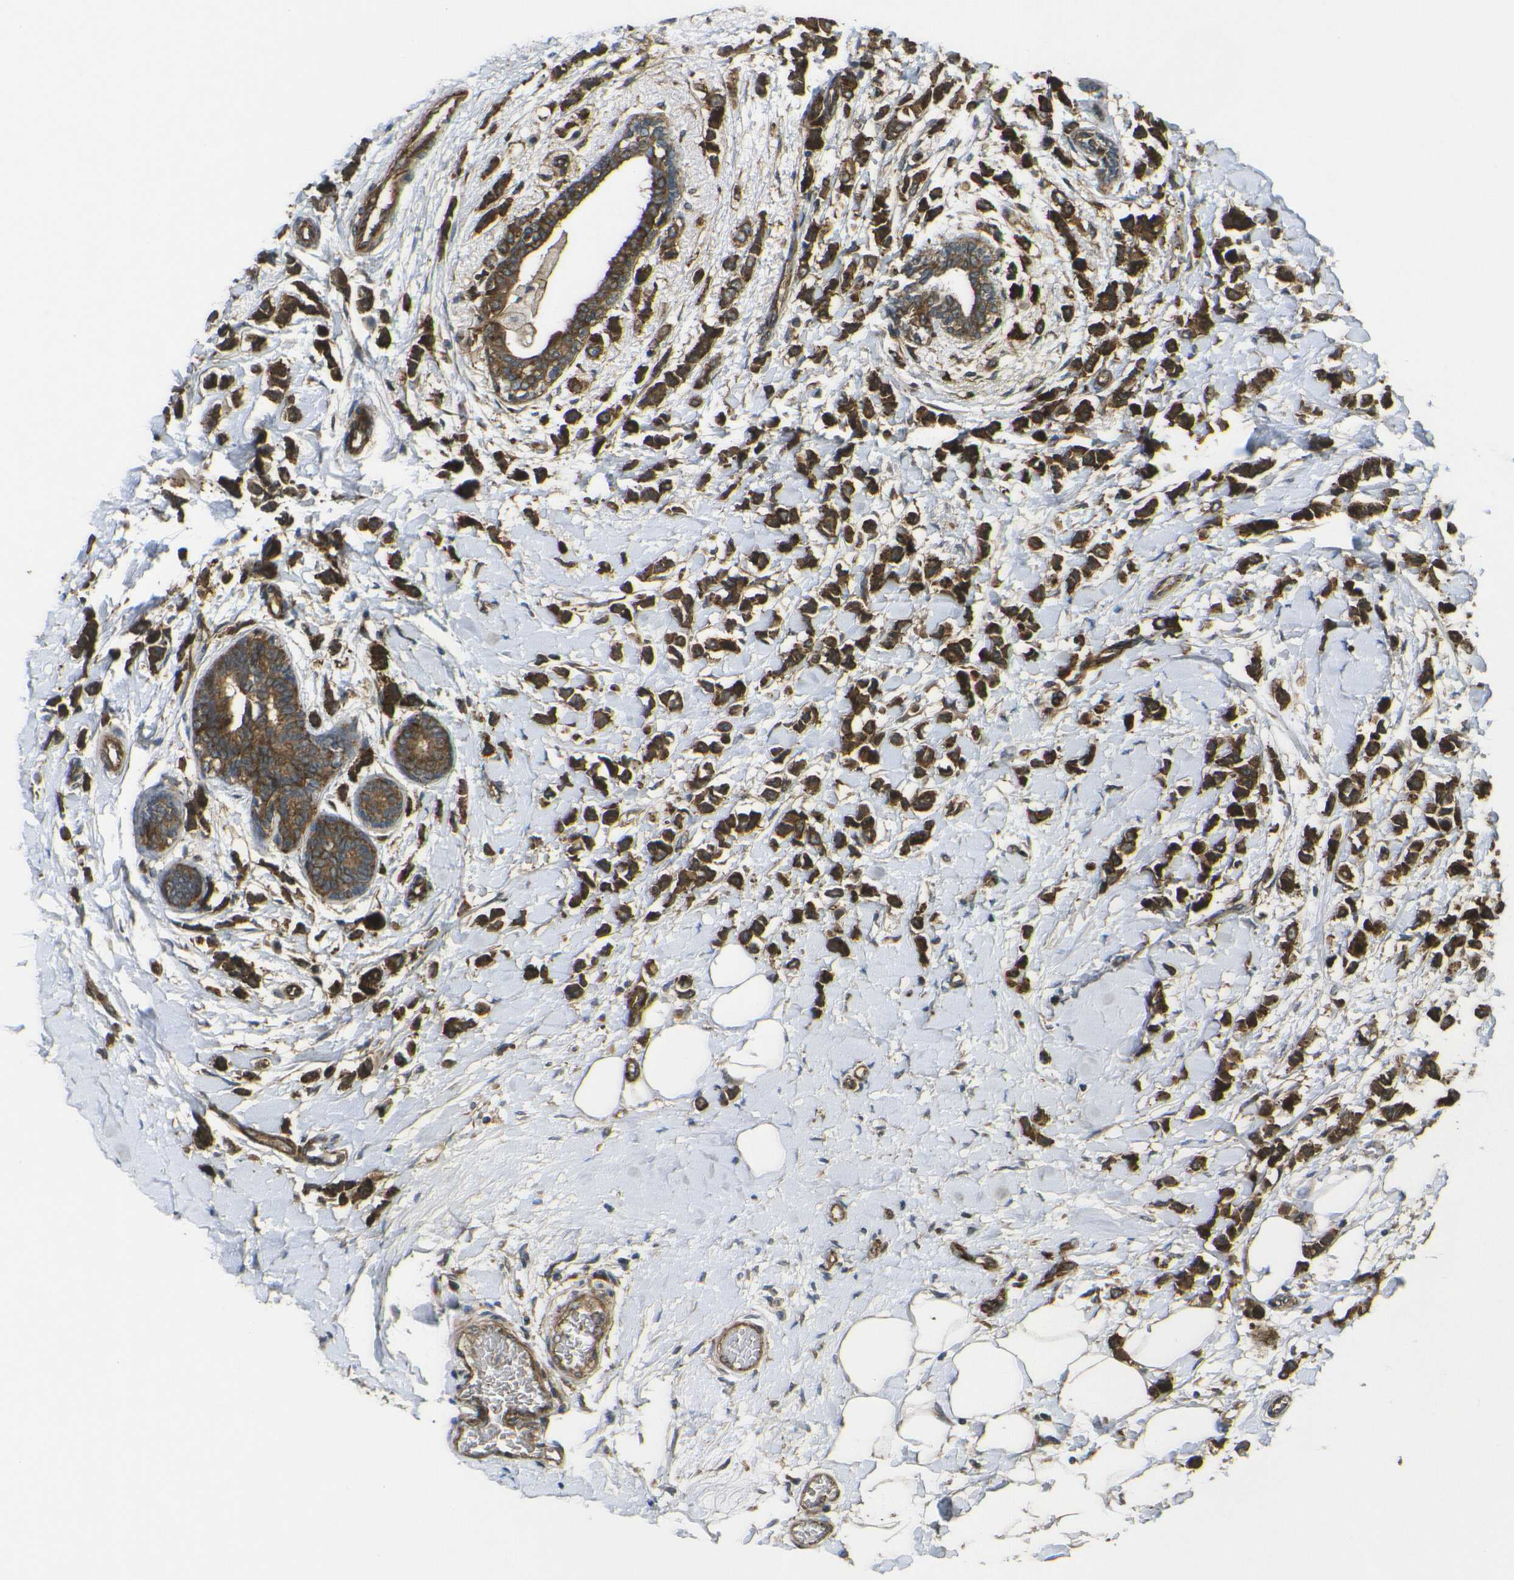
{"staining": {"intensity": "strong", "quantity": ">75%", "location": "cytoplasmic/membranous"}, "tissue": "breast cancer", "cell_type": "Tumor cells", "image_type": "cancer", "snomed": [{"axis": "morphology", "description": "Lobular carcinoma"}, {"axis": "topography", "description": "Breast"}], "caption": "This is an image of immunohistochemistry (IHC) staining of breast cancer, which shows strong staining in the cytoplasmic/membranous of tumor cells.", "gene": "ECE1", "patient": {"sex": "female", "age": 51}}